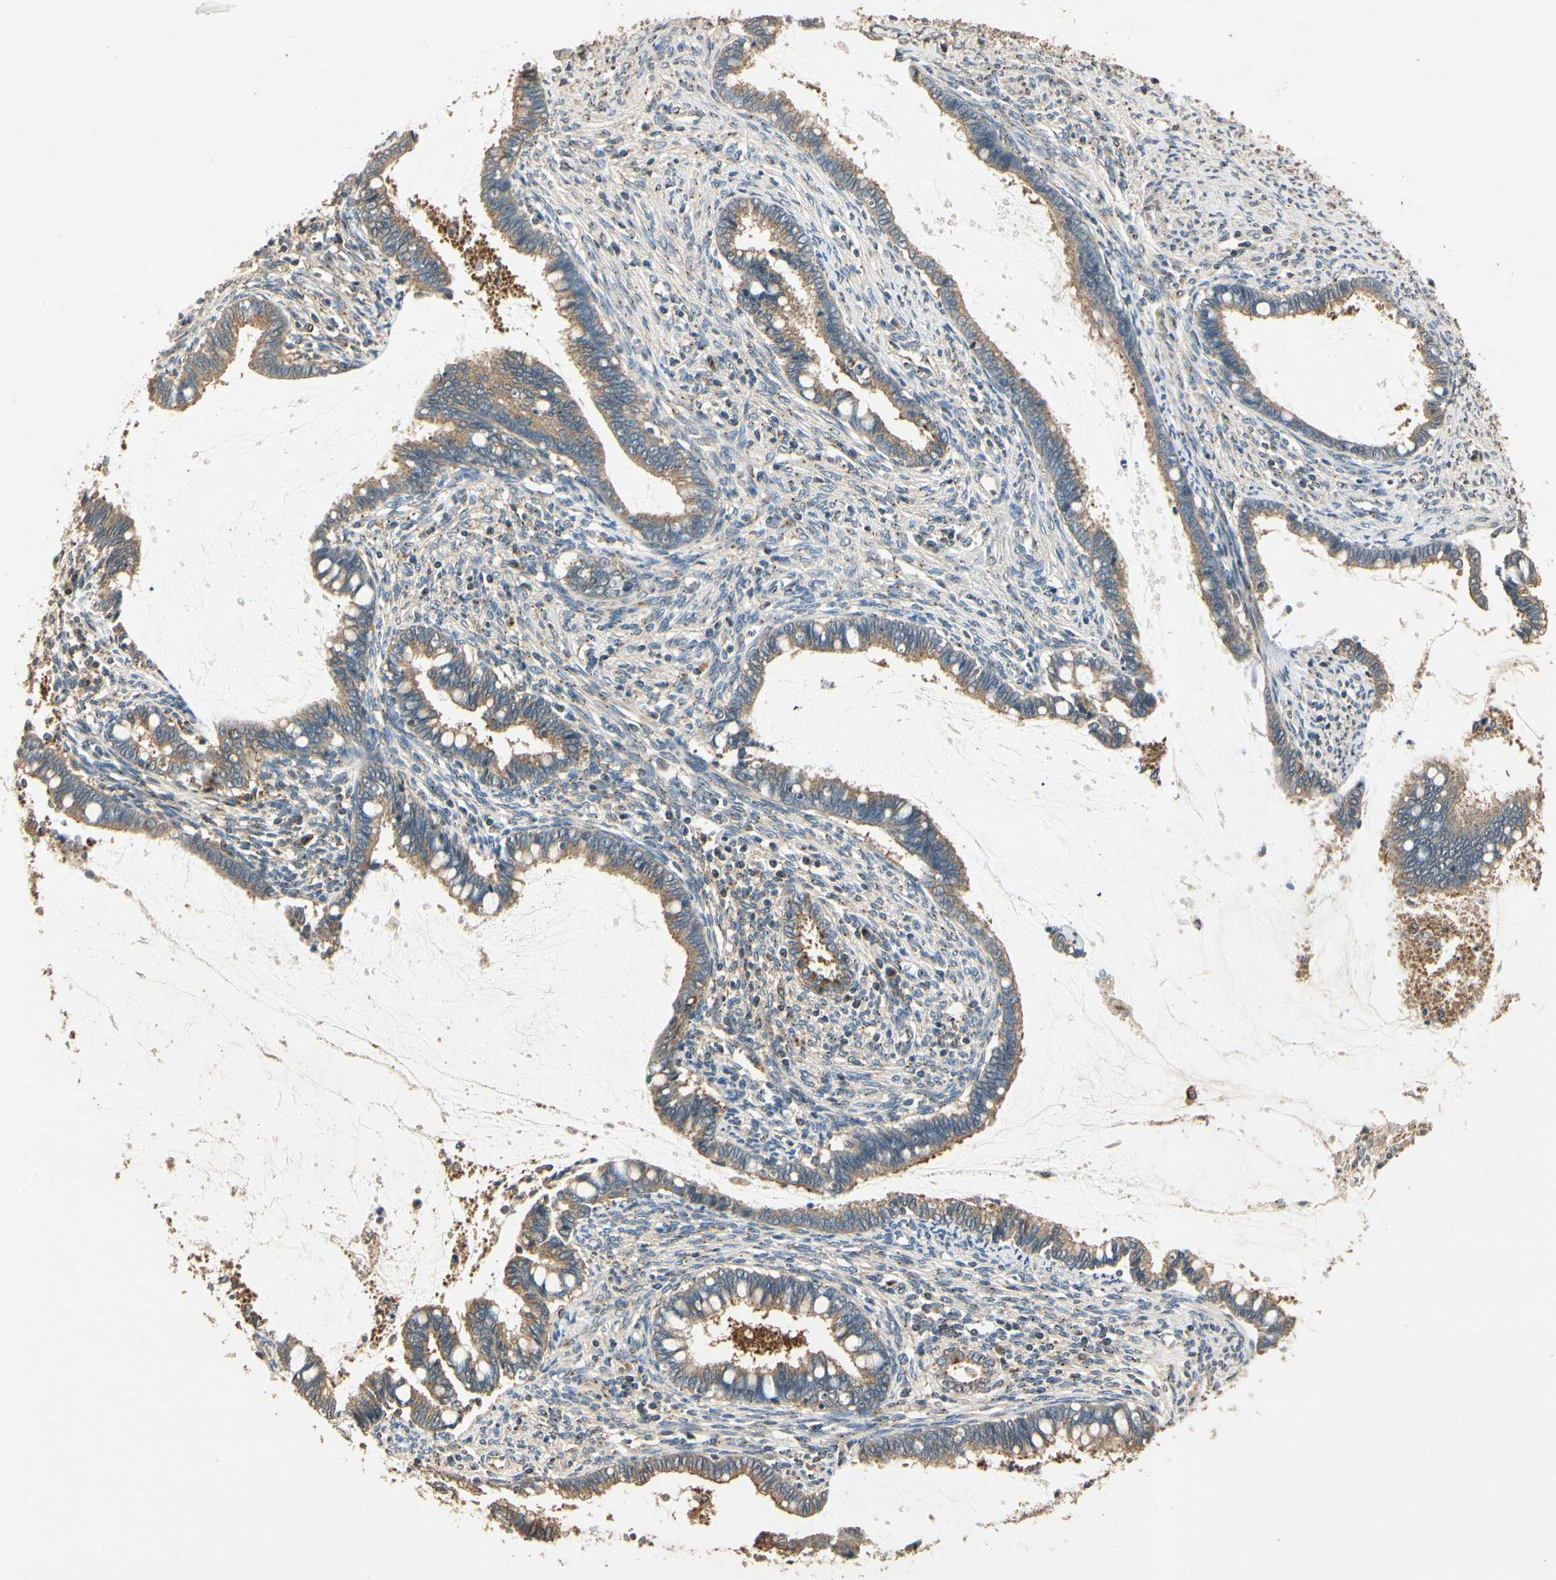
{"staining": {"intensity": "moderate", "quantity": ">75%", "location": "cytoplasmic/membranous"}, "tissue": "cervical cancer", "cell_type": "Tumor cells", "image_type": "cancer", "snomed": [{"axis": "morphology", "description": "Adenocarcinoma, NOS"}, {"axis": "topography", "description": "Cervix"}], "caption": "Immunohistochemical staining of cervical adenocarcinoma displays medium levels of moderate cytoplasmic/membranous protein expression in about >75% of tumor cells.", "gene": "AKAP9", "patient": {"sex": "female", "age": 44}}